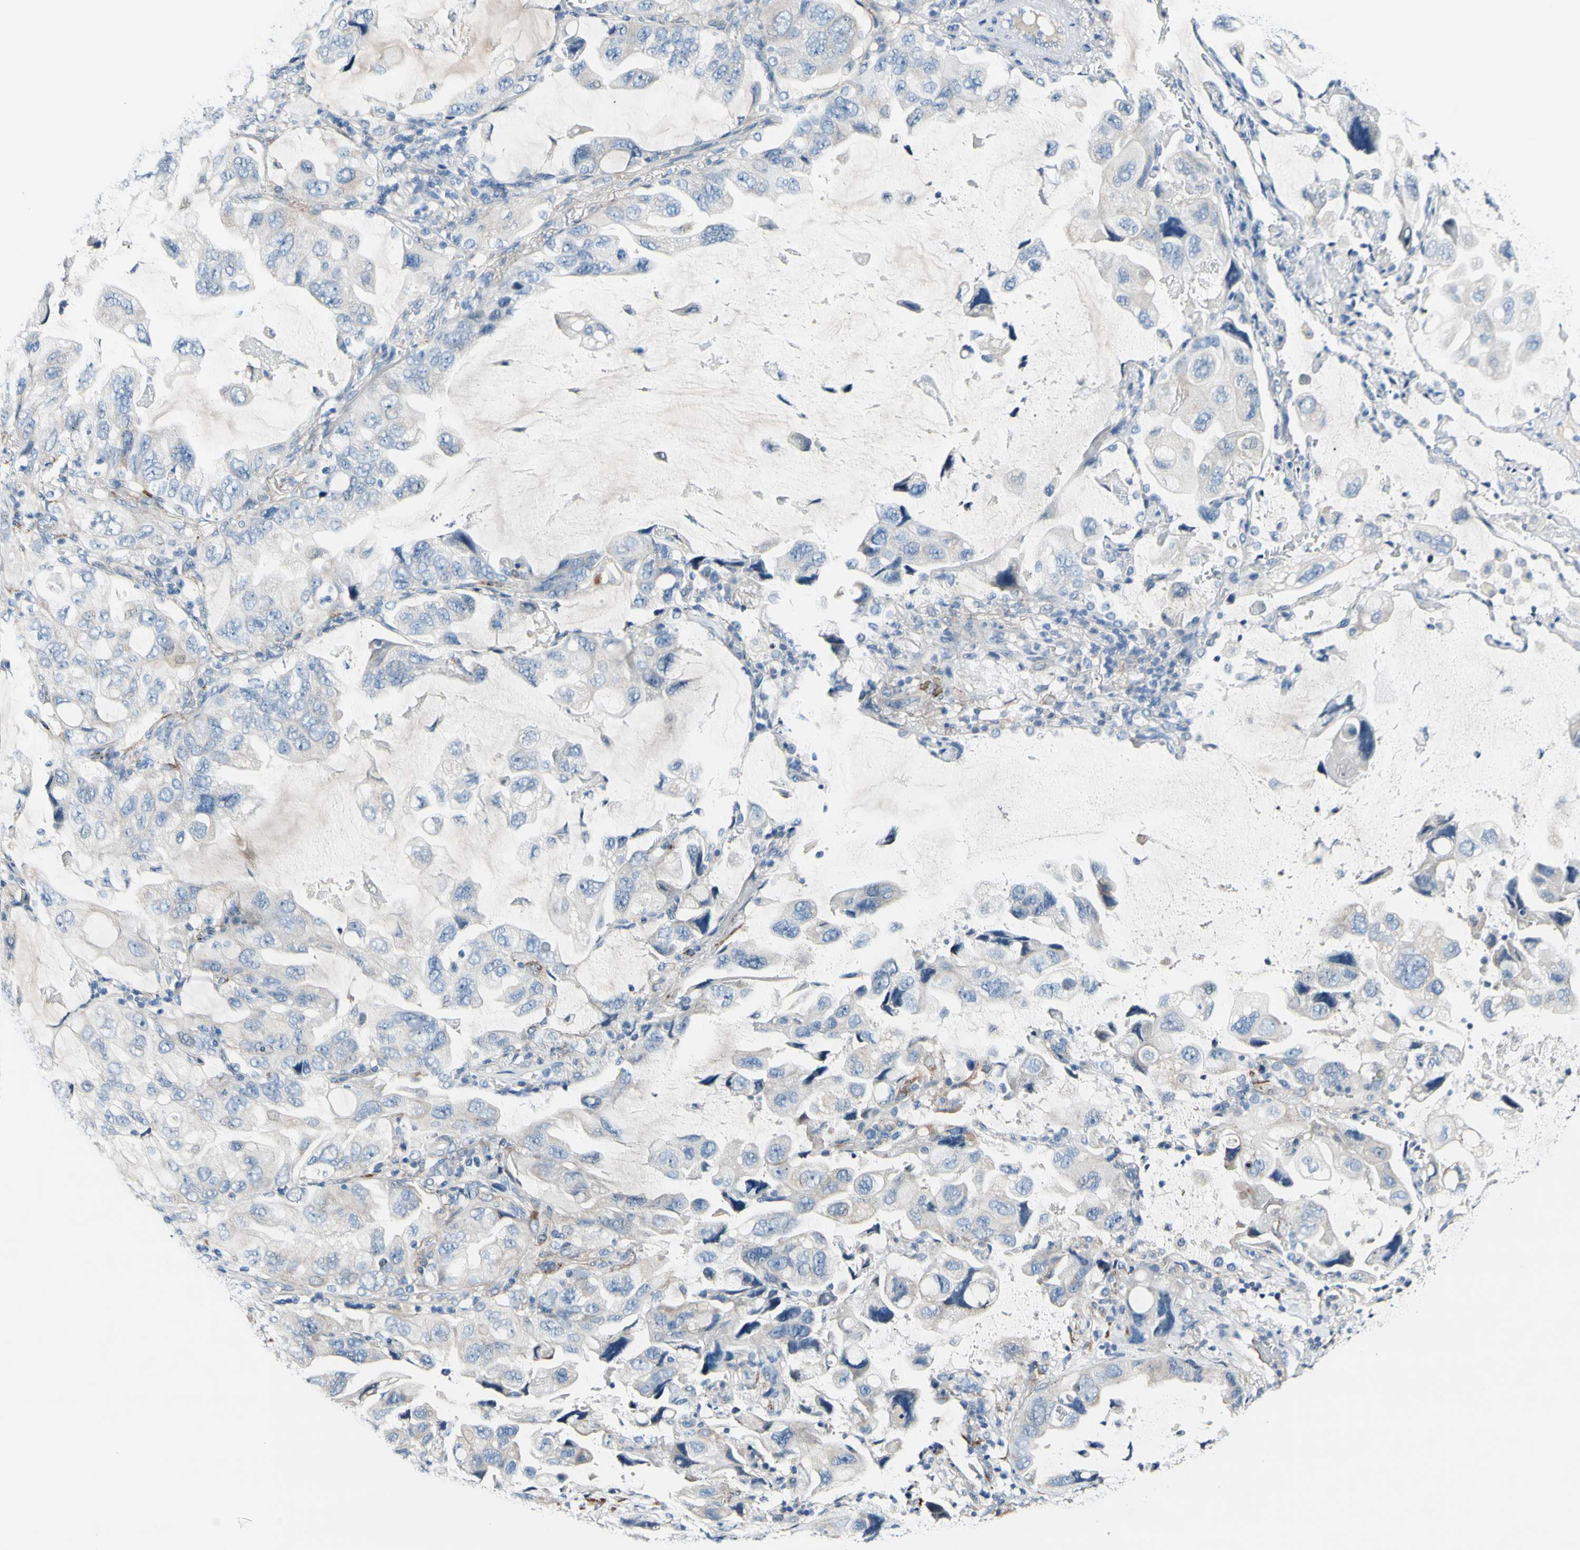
{"staining": {"intensity": "negative", "quantity": "none", "location": "none"}, "tissue": "lung cancer", "cell_type": "Tumor cells", "image_type": "cancer", "snomed": [{"axis": "morphology", "description": "Squamous cell carcinoma, NOS"}, {"axis": "topography", "description": "Lung"}], "caption": "A photomicrograph of human lung cancer (squamous cell carcinoma) is negative for staining in tumor cells.", "gene": "COL6A3", "patient": {"sex": "female", "age": 73}}